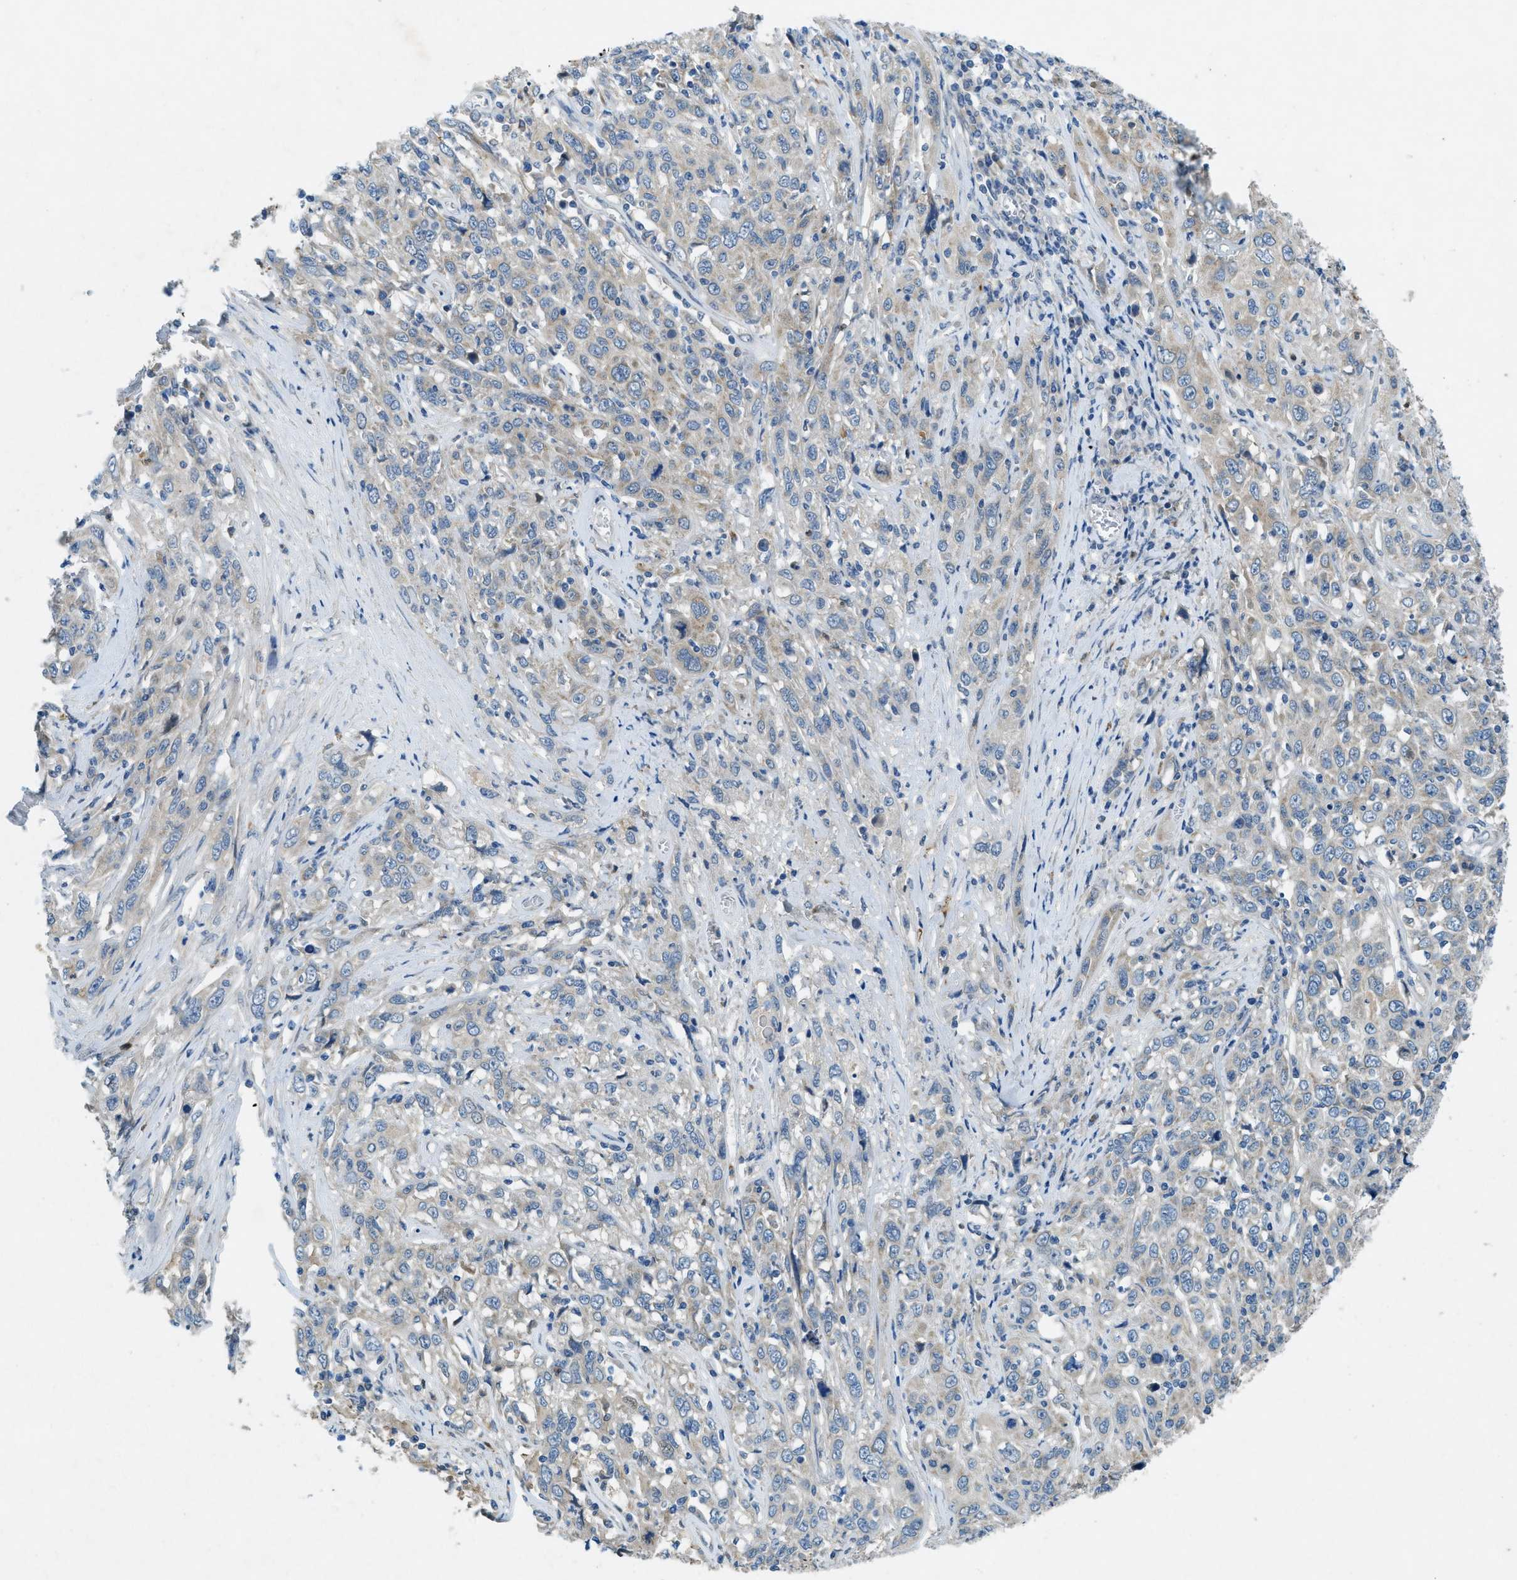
{"staining": {"intensity": "weak", "quantity": "<25%", "location": "cytoplasmic/membranous"}, "tissue": "cervical cancer", "cell_type": "Tumor cells", "image_type": "cancer", "snomed": [{"axis": "morphology", "description": "Squamous cell carcinoma, NOS"}, {"axis": "topography", "description": "Cervix"}], "caption": "This is an immunohistochemistry (IHC) image of human squamous cell carcinoma (cervical). There is no staining in tumor cells.", "gene": "SNX14", "patient": {"sex": "female", "age": 46}}